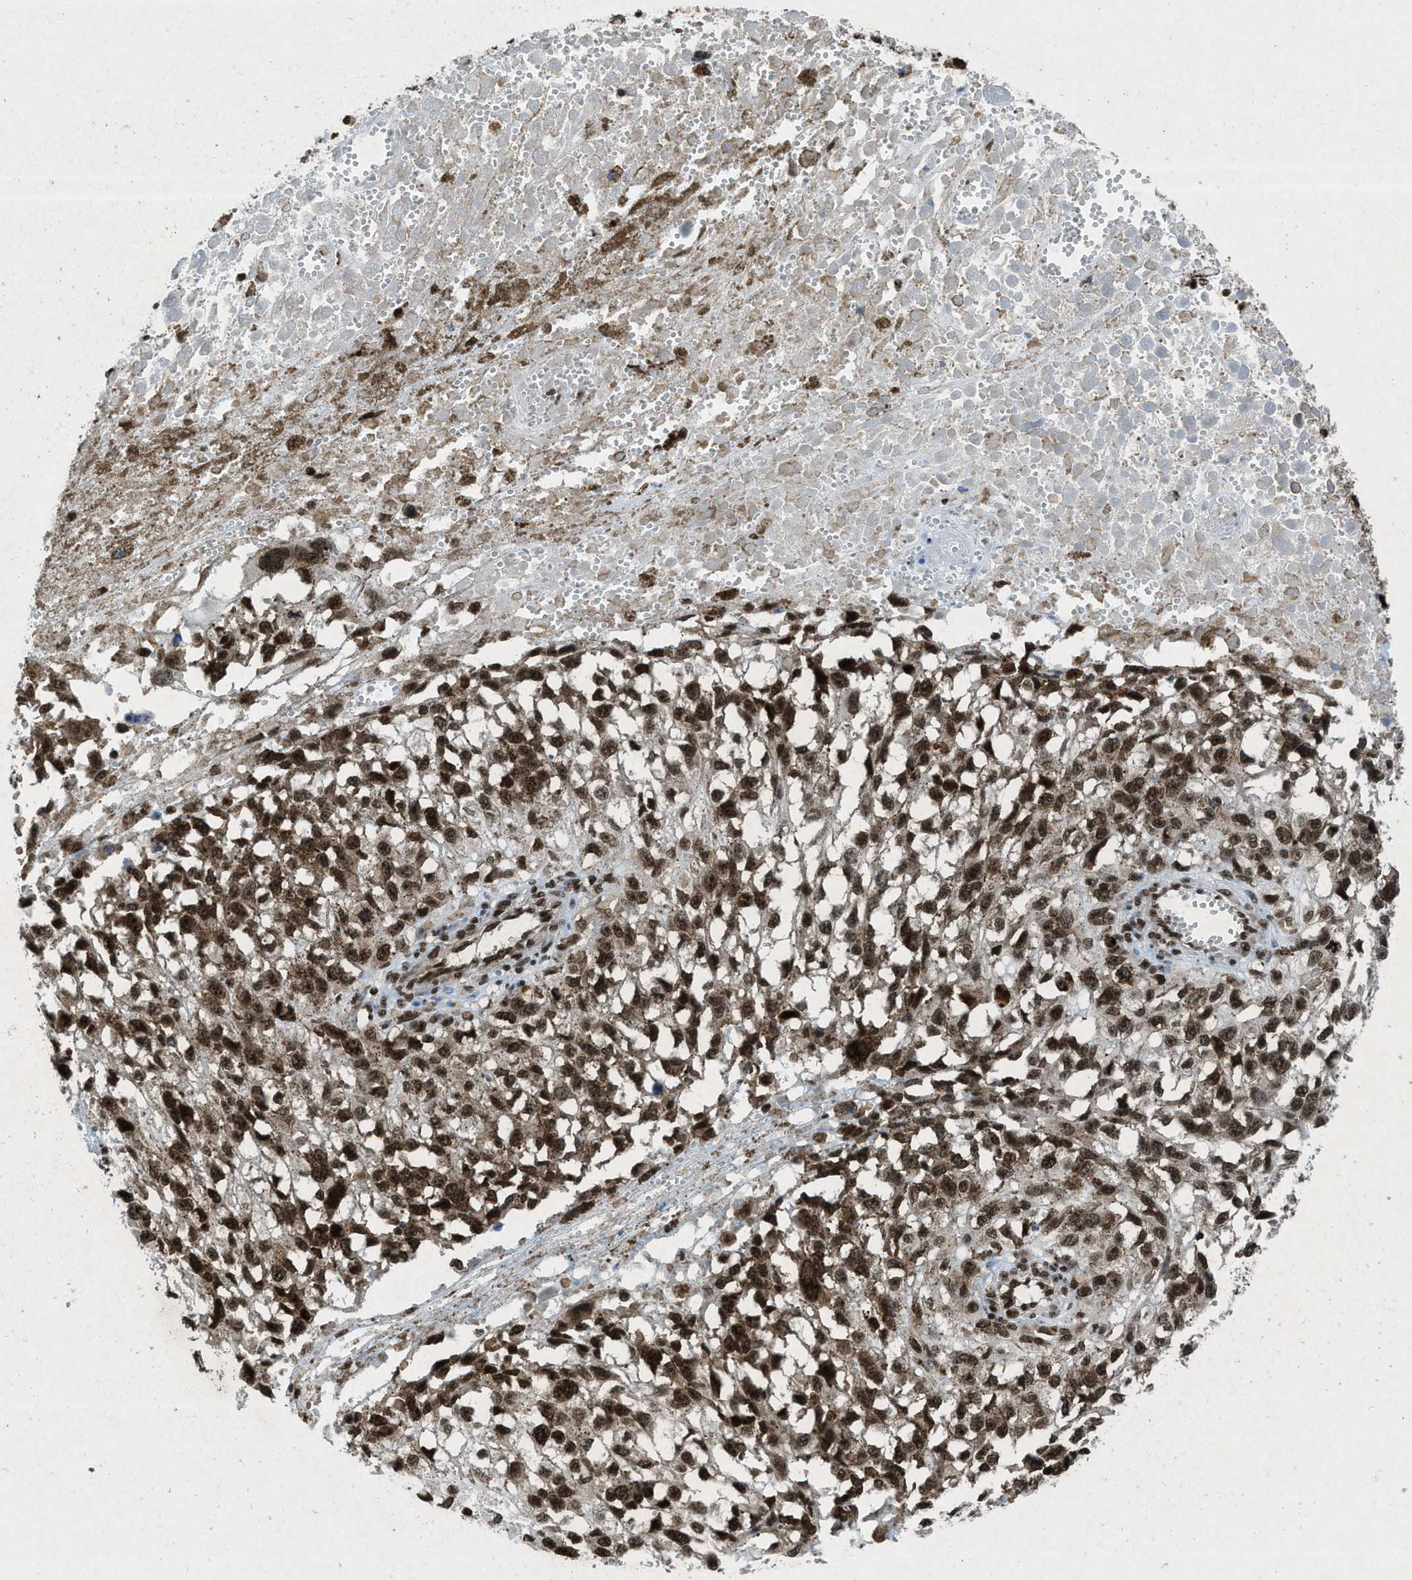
{"staining": {"intensity": "moderate", "quantity": ">75%", "location": "nuclear"}, "tissue": "melanoma", "cell_type": "Tumor cells", "image_type": "cancer", "snomed": [{"axis": "morphology", "description": "Malignant melanoma, Metastatic site"}, {"axis": "topography", "description": "Lymph node"}], "caption": "Protein expression analysis of malignant melanoma (metastatic site) shows moderate nuclear expression in about >75% of tumor cells.", "gene": "NXF1", "patient": {"sex": "male", "age": 59}}